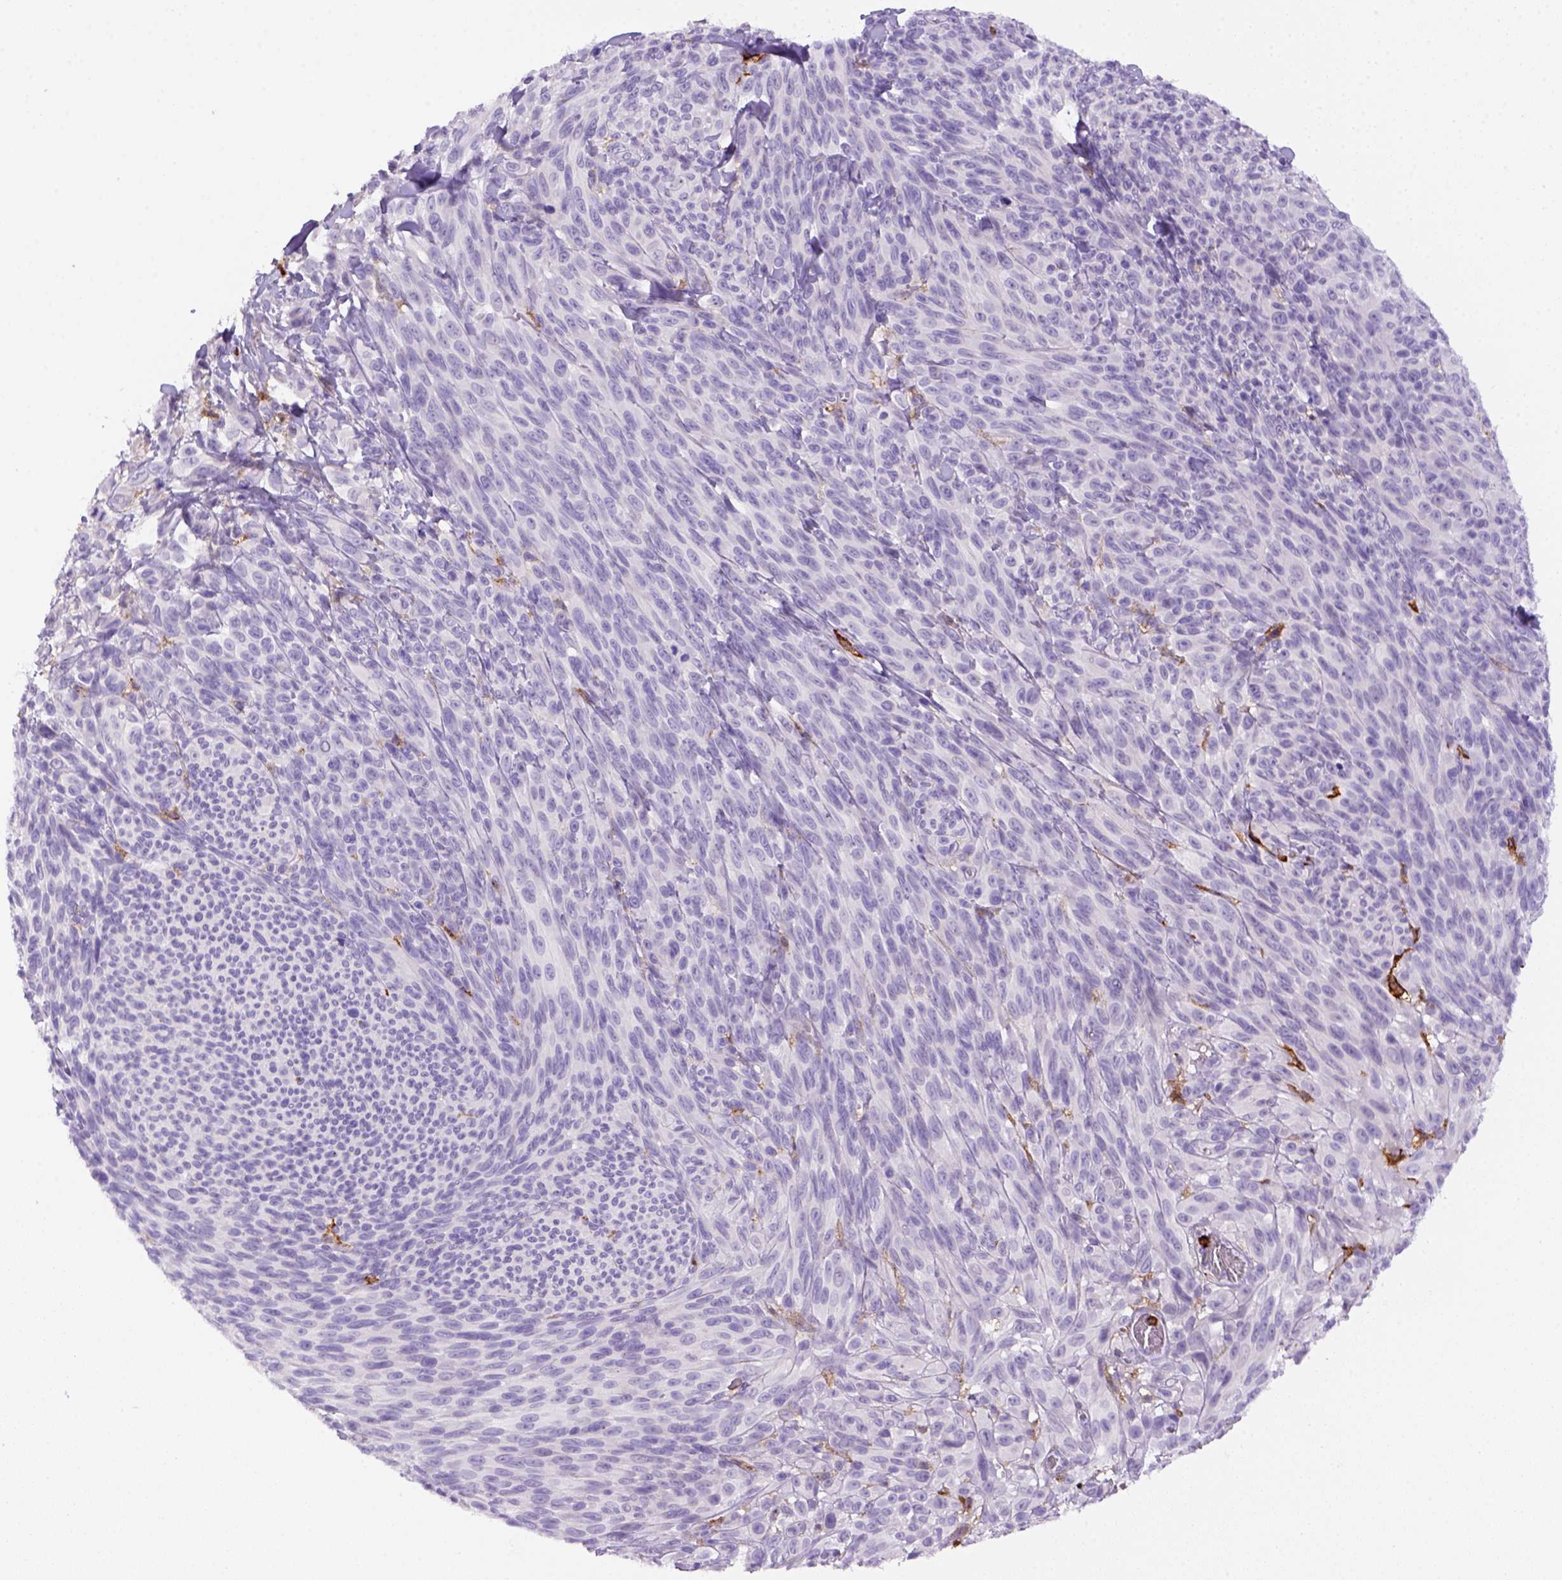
{"staining": {"intensity": "negative", "quantity": "none", "location": "none"}, "tissue": "melanoma", "cell_type": "Tumor cells", "image_type": "cancer", "snomed": [{"axis": "morphology", "description": "Malignant melanoma, NOS"}, {"axis": "topography", "description": "Skin"}], "caption": "This is an immunohistochemistry micrograph of melanoma. There is no staining in tumor cells.", "gene": "CD14", "patient": {"sex": "male", "age": 83}}